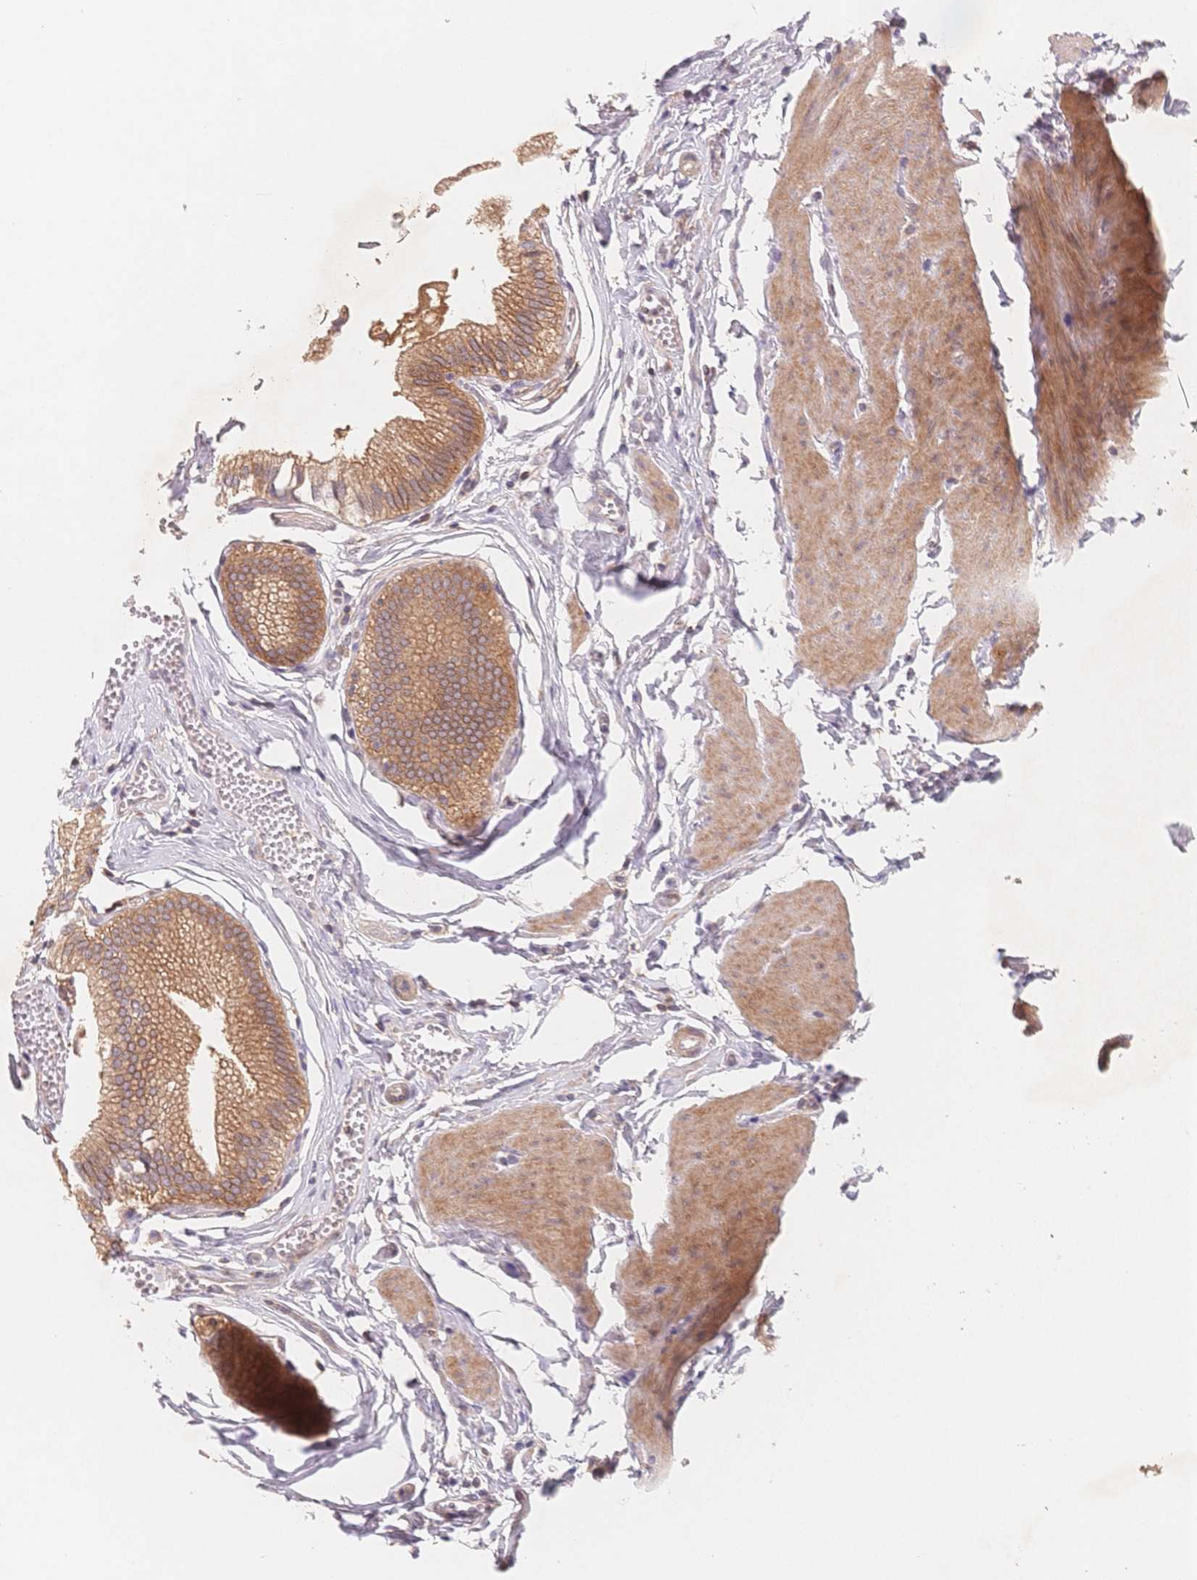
{"staining": {"intensity": "moderate", "quantity": ">75%", "location": "cytoplasmic/membranous"}, "tissue": "gallbladder", "cell_type": "Glandular cells", "image_type": "normal", "snomed": [{"axis": "morphology", "description": "Normal tissue, NOS"}, {"axis": "topography", "description": "Gallbladder"}, {"axis": "topography", "description": "Peripheral nerve tissue"}], "caption": "About >75% of glandular cells in unremarkable gallbladder show moderate cytoplasmic/membranous protein expression as visualized by brown immunohistochemical staining.", "gene": "C12orf75", "patient": {"sex": "male", "age": 17}}